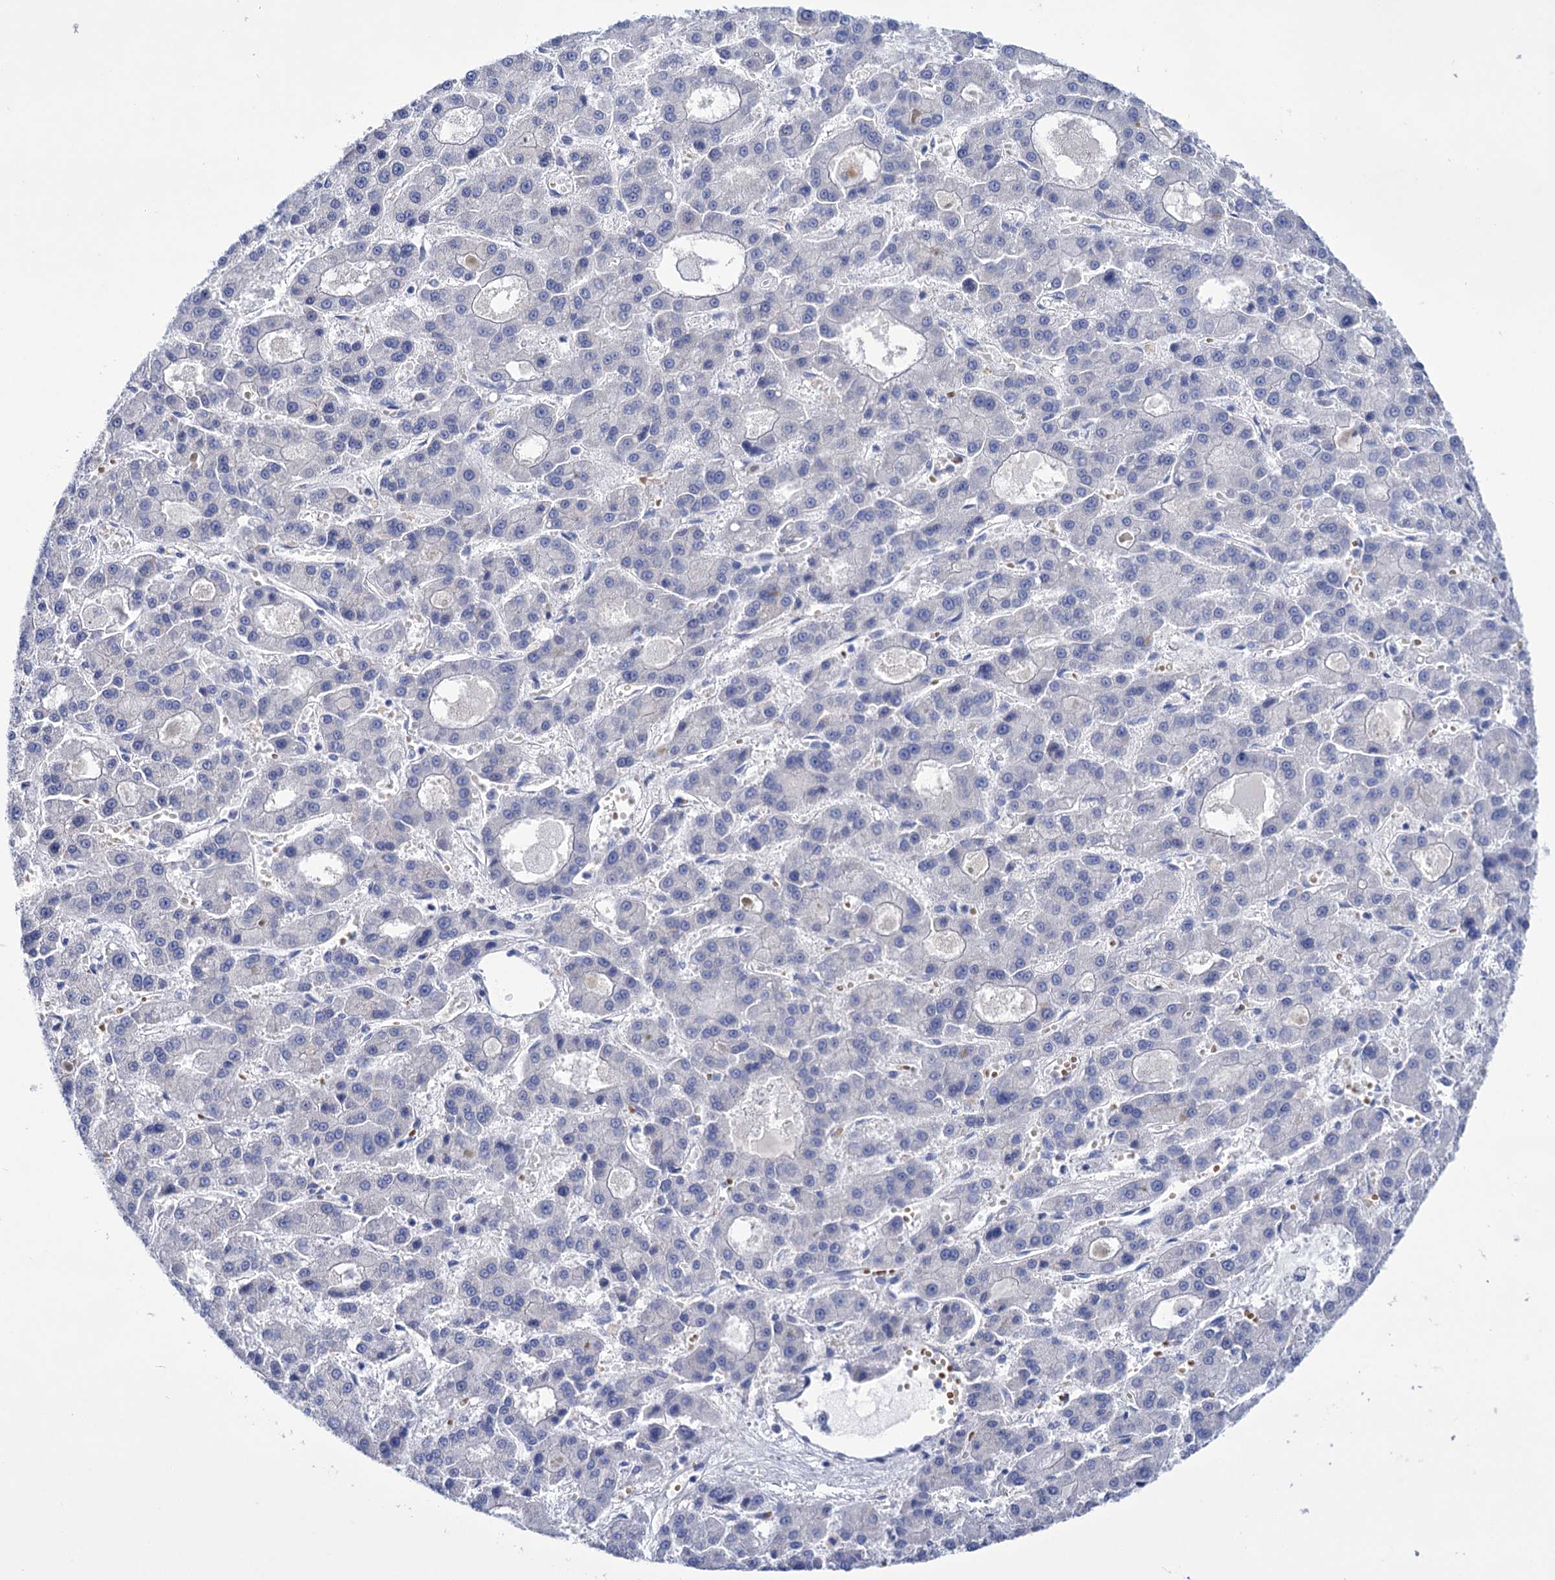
{"staining": {"intensity": "negative", "quantity": "none", "location": "none"}, "tissue": "liver cancer", "cell_type": "Tumor cells", "image_type": "cancer", "snomed": [{"axis": "morphology", "description": "Carcinoma, Hepatocellular, NOS"}, {"axis": "topography", "description": "Liver"}], "caption": "Immunohistochemical staining of liver cancer exhibits no significant expression in tumor cells.", "gene": "YARS2", "patient": {"sex": "male", "age": 70}}